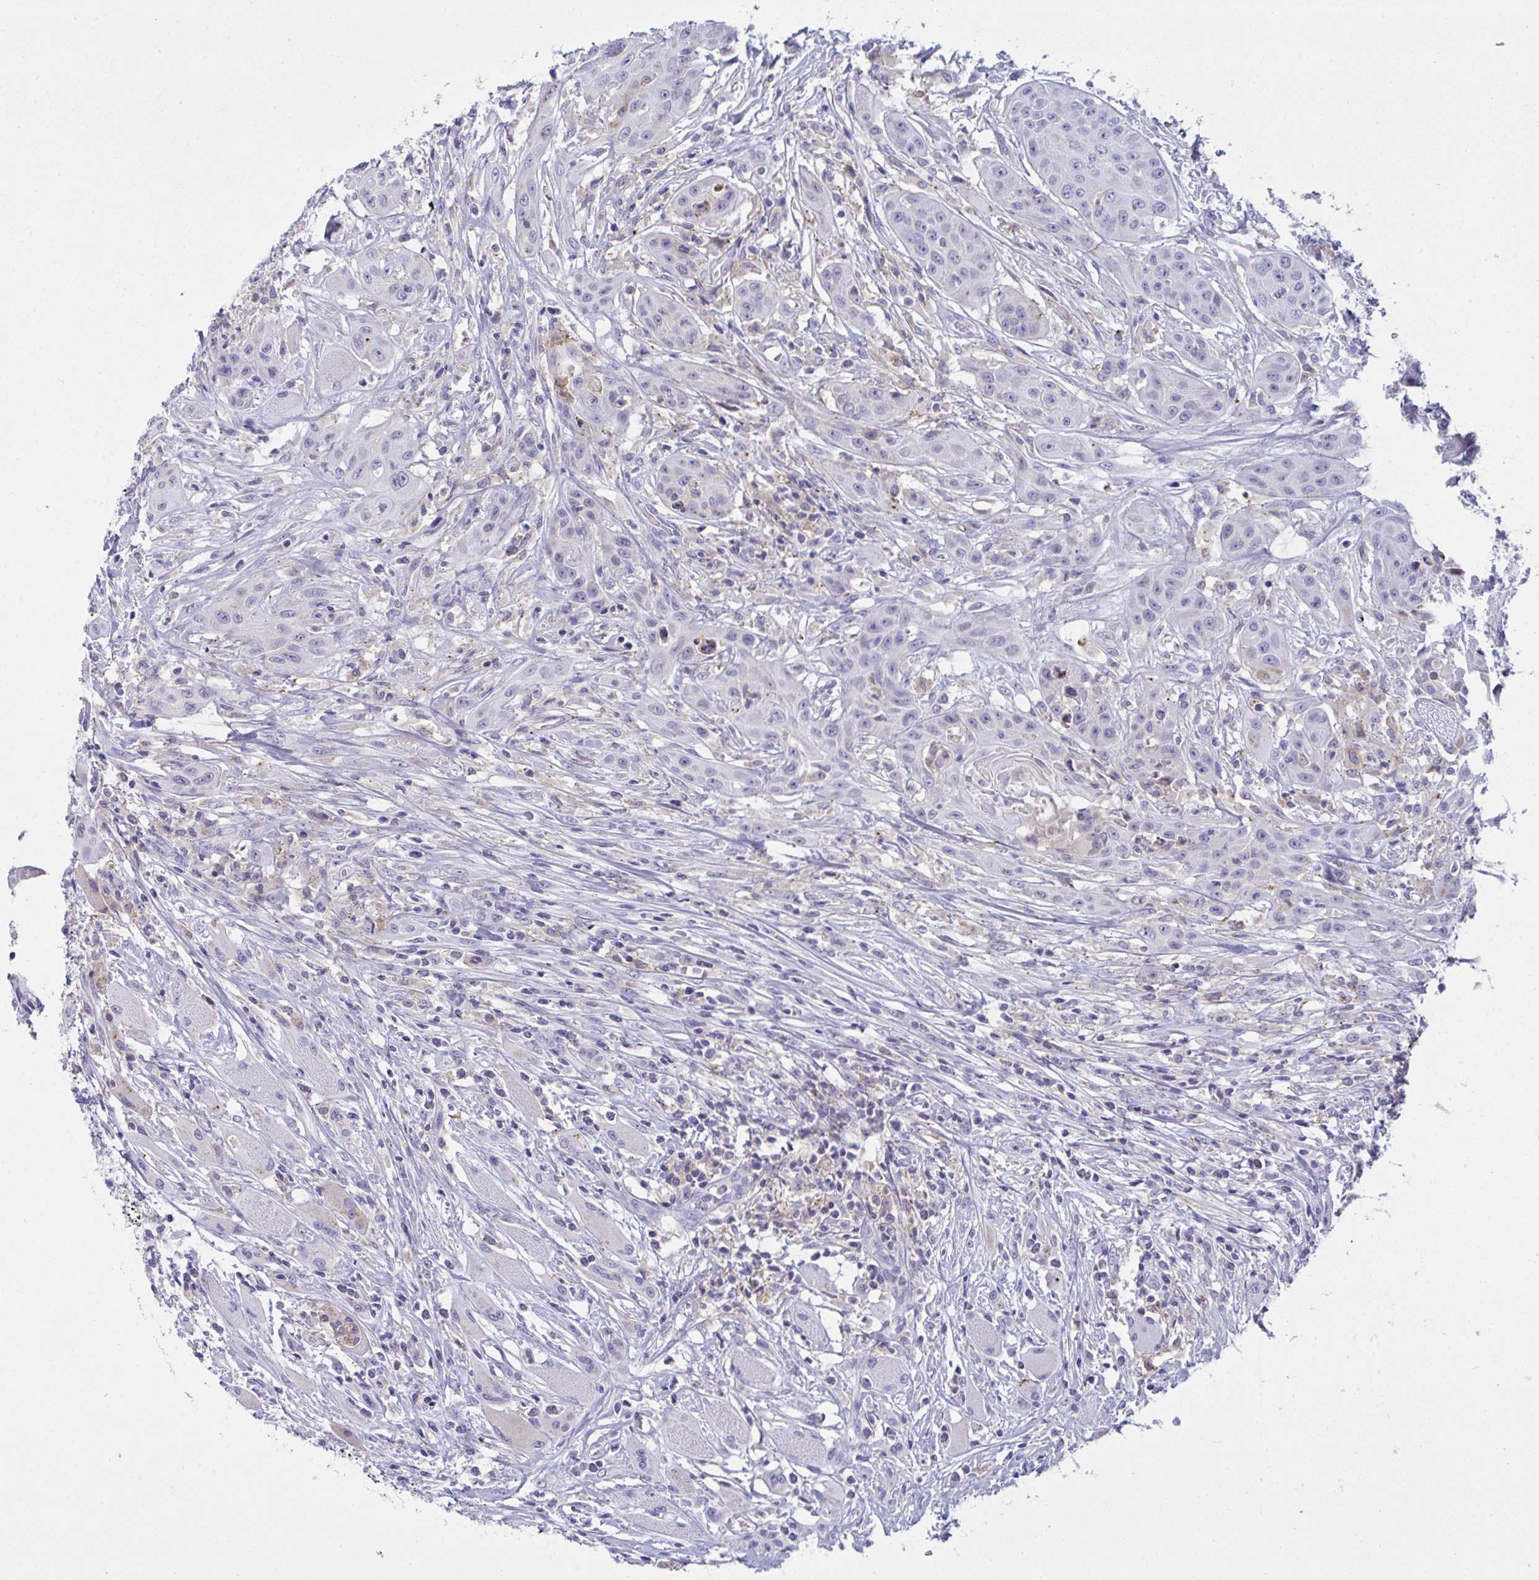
{"staining": {"intensity": "negative", "quantity": "none", "location": "none"}, "tissue": "head and neck cancer", "cell_type": "Tumor cells", "image_type": "cancer", "snomed": [{"axis": "morphology", "description": "Squamous cell carcinoma, NOS"}, {"axis": "topography", "description": "Oral tissue"}, {"axis": "topography", "description": "Head-Neck"}, {"axis": "topography", "description": "Neck, NOS"}], "caption": "This is an IHC image of head and neck squamous cell carcinoma. There is no expression in tumor cells.", "gene": "RGPD5", "patient": {"sex": "female", "age": 55}}